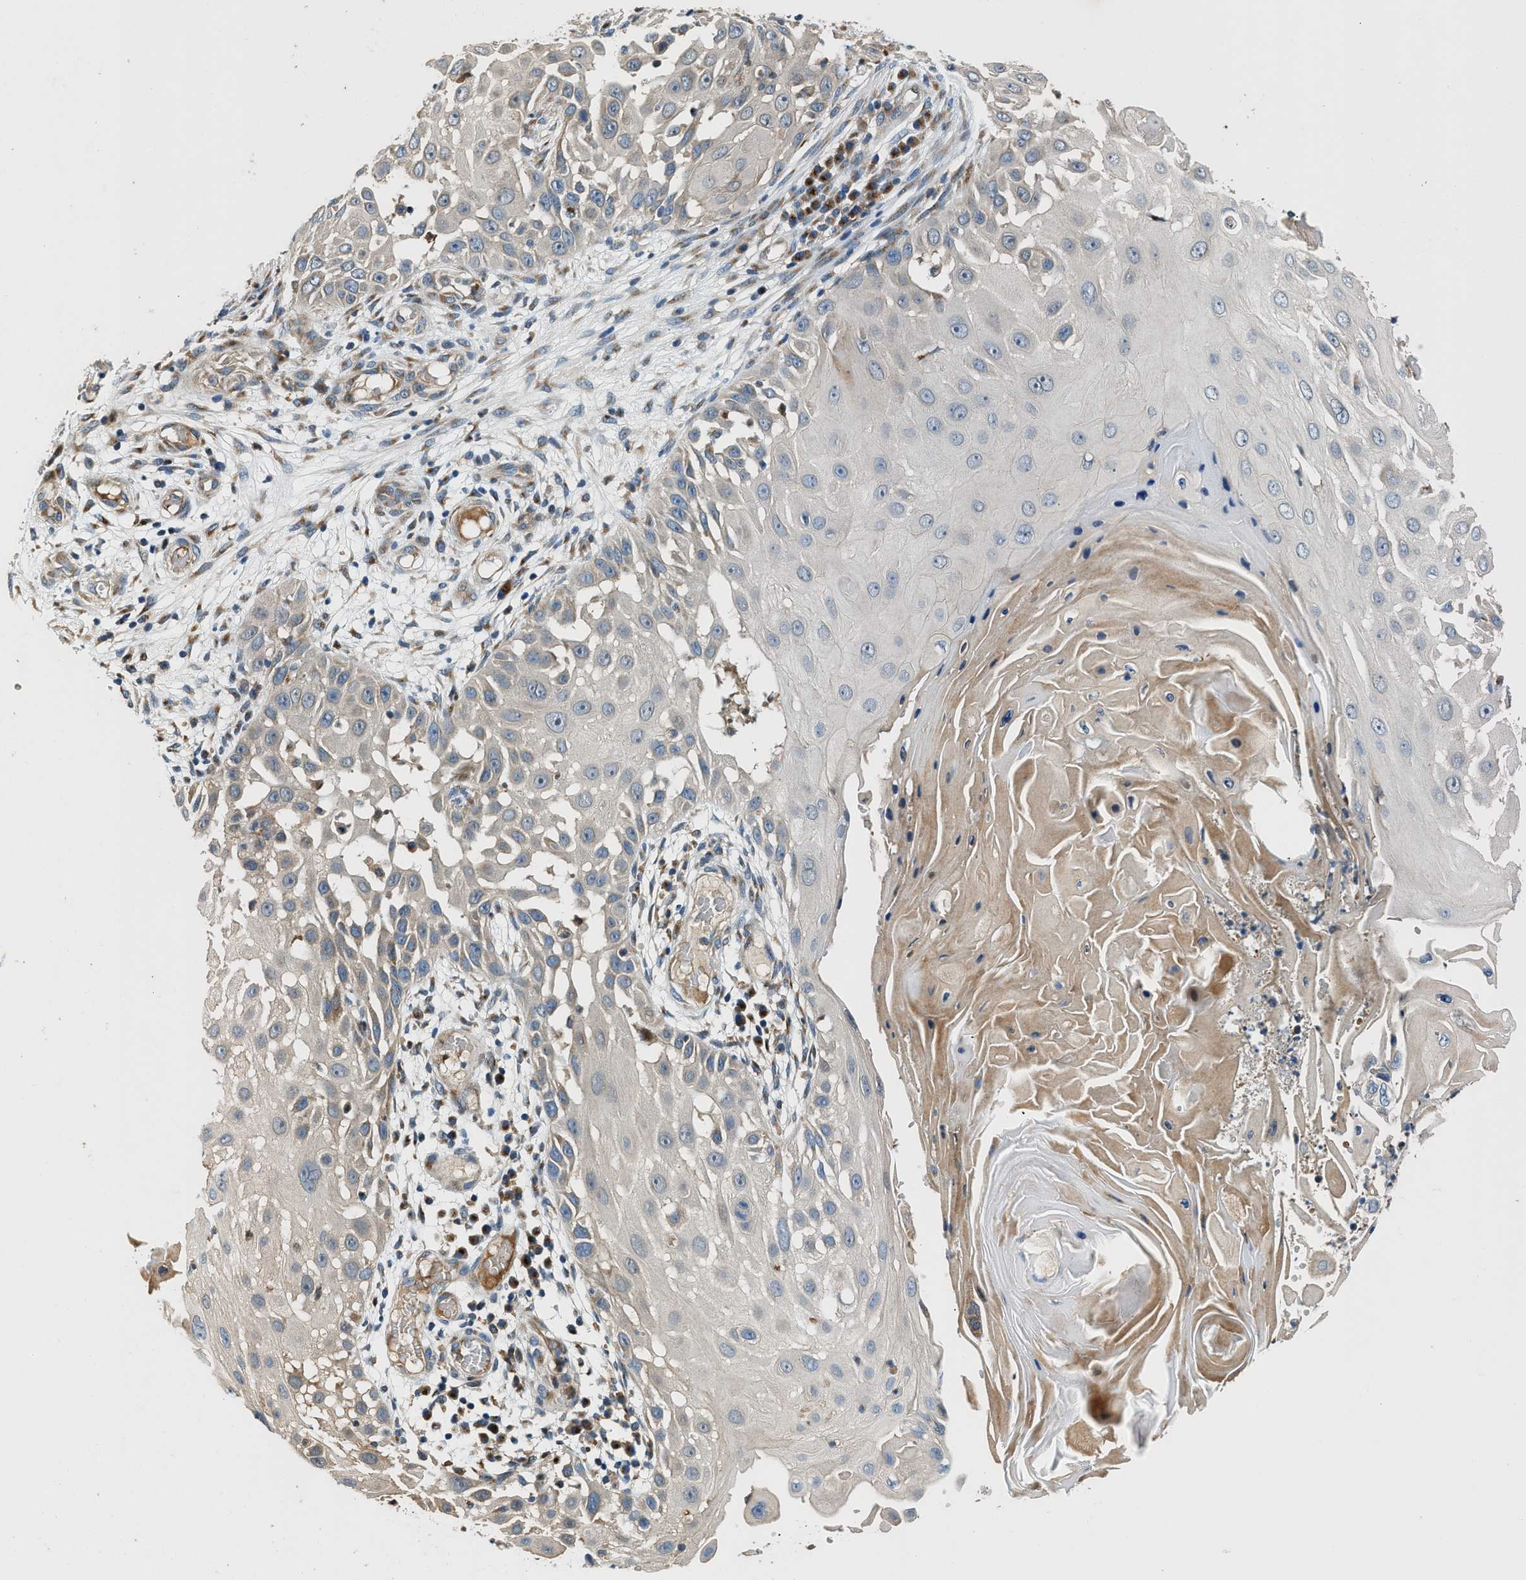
{"staining": {"intensity": "weak", "quantity": "<25%", "location": "cytoplasmic/membranous"}, "tissue": "skin cancer", "cell_type": "Tumor cells", "image_type": "cancer", "snomed": [{"axis": "morphology", "description": "Squamous cell carcinoma, NOS"}, {"axis": "topography", "description": "Skin"}], "caption": "Tumor cells are negative for protein expression in human skin cancer.", "gene": "FUT8", "patient": {"sex": "female", "age": 44}}